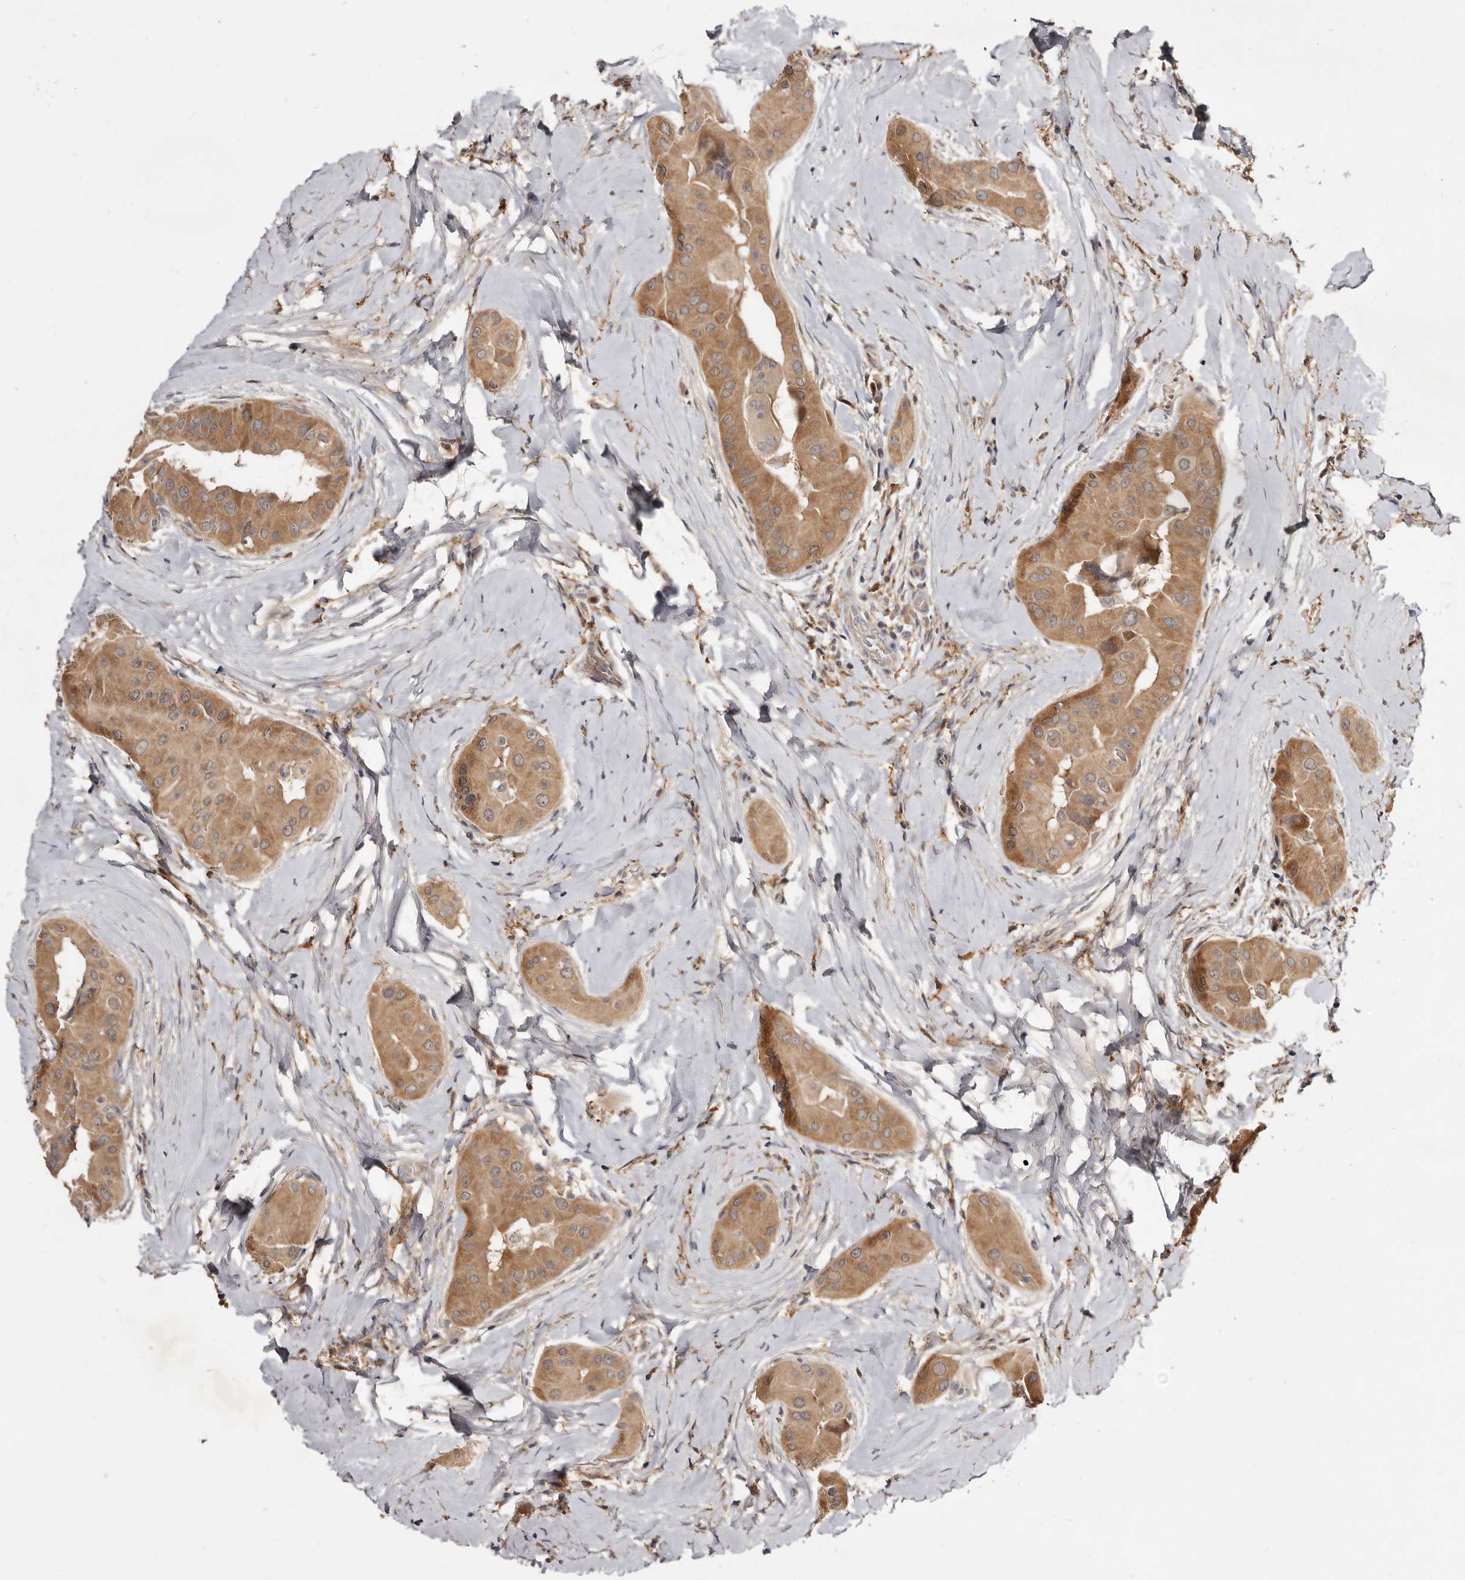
{"staining": {"intensity": "moderate", "quantity": ">75%", "location": "cytoplasmic/membranous"}, "tissue": "thyroid cancer", "cell_type": "Tumor cells", "image_type": "cancer", "snomed": [{"axis": "morphology", "description": "Papillary adenocarcinoma, NOS"}, {"axis": "topography", "description": "Thyroid gland"}], "caption": "Immunohistochemical staining of human thyroid papillary adenocarcinoma shows medium levels of moderate cytoplasmic/membranous positivity in about >75% of tumor cells.", "gene": "INAVA", "patient": {"sex": "male", "age": 33}}